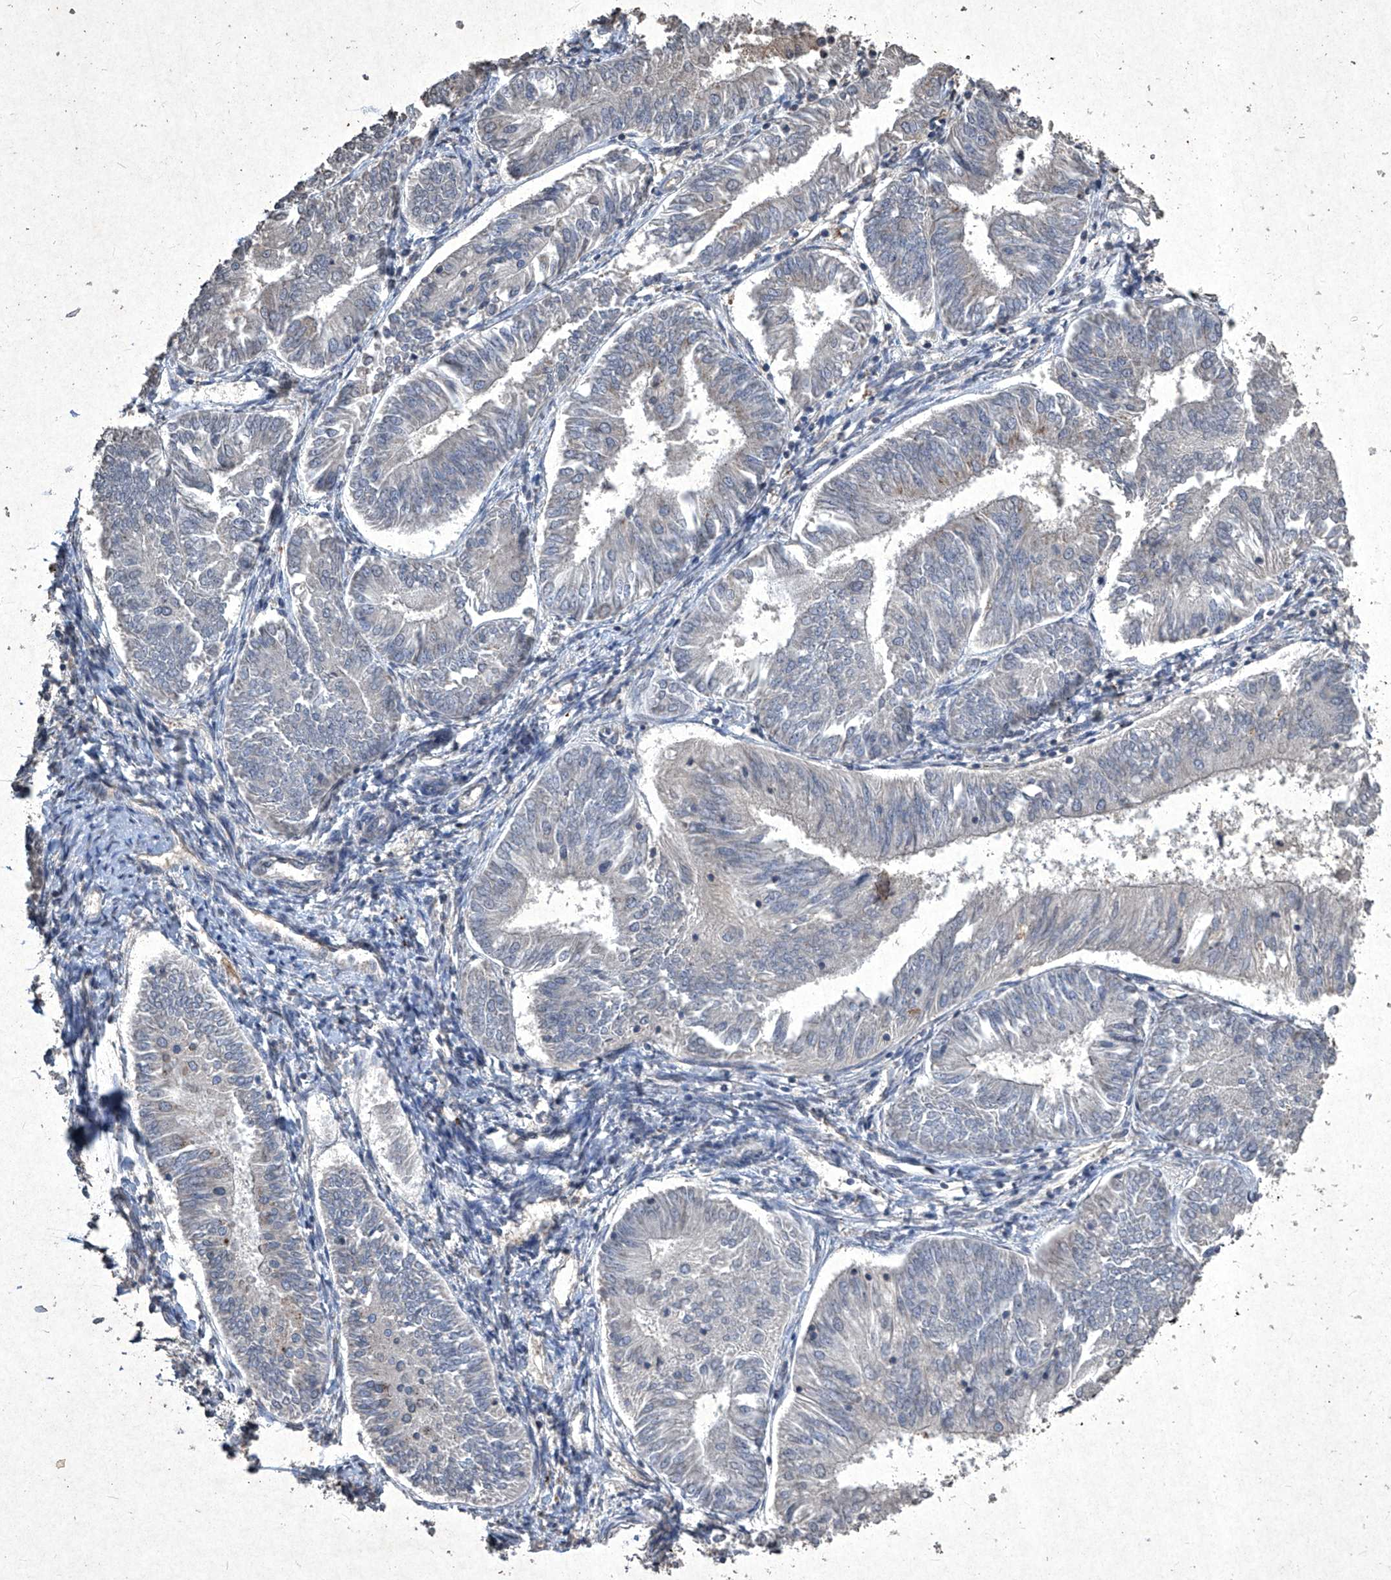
{"staining": {"intensity": "negative", "quantity": "none", "location": "none"}, "tissue": "endometrial cancer", "cell_type": "Tumor cells", "image_type": "cancer", "snomed": [{"axis": "morphology", "description": "Adenocarcinoma, NOS"}, {"axis": "topography", "description": "Endometrium"}], "caption": "Endometrial cancer stained for a protein using IHC shows no staining tumor cells.", "gene": "MED16", "patient": {"sex": "female", "age": 58}}